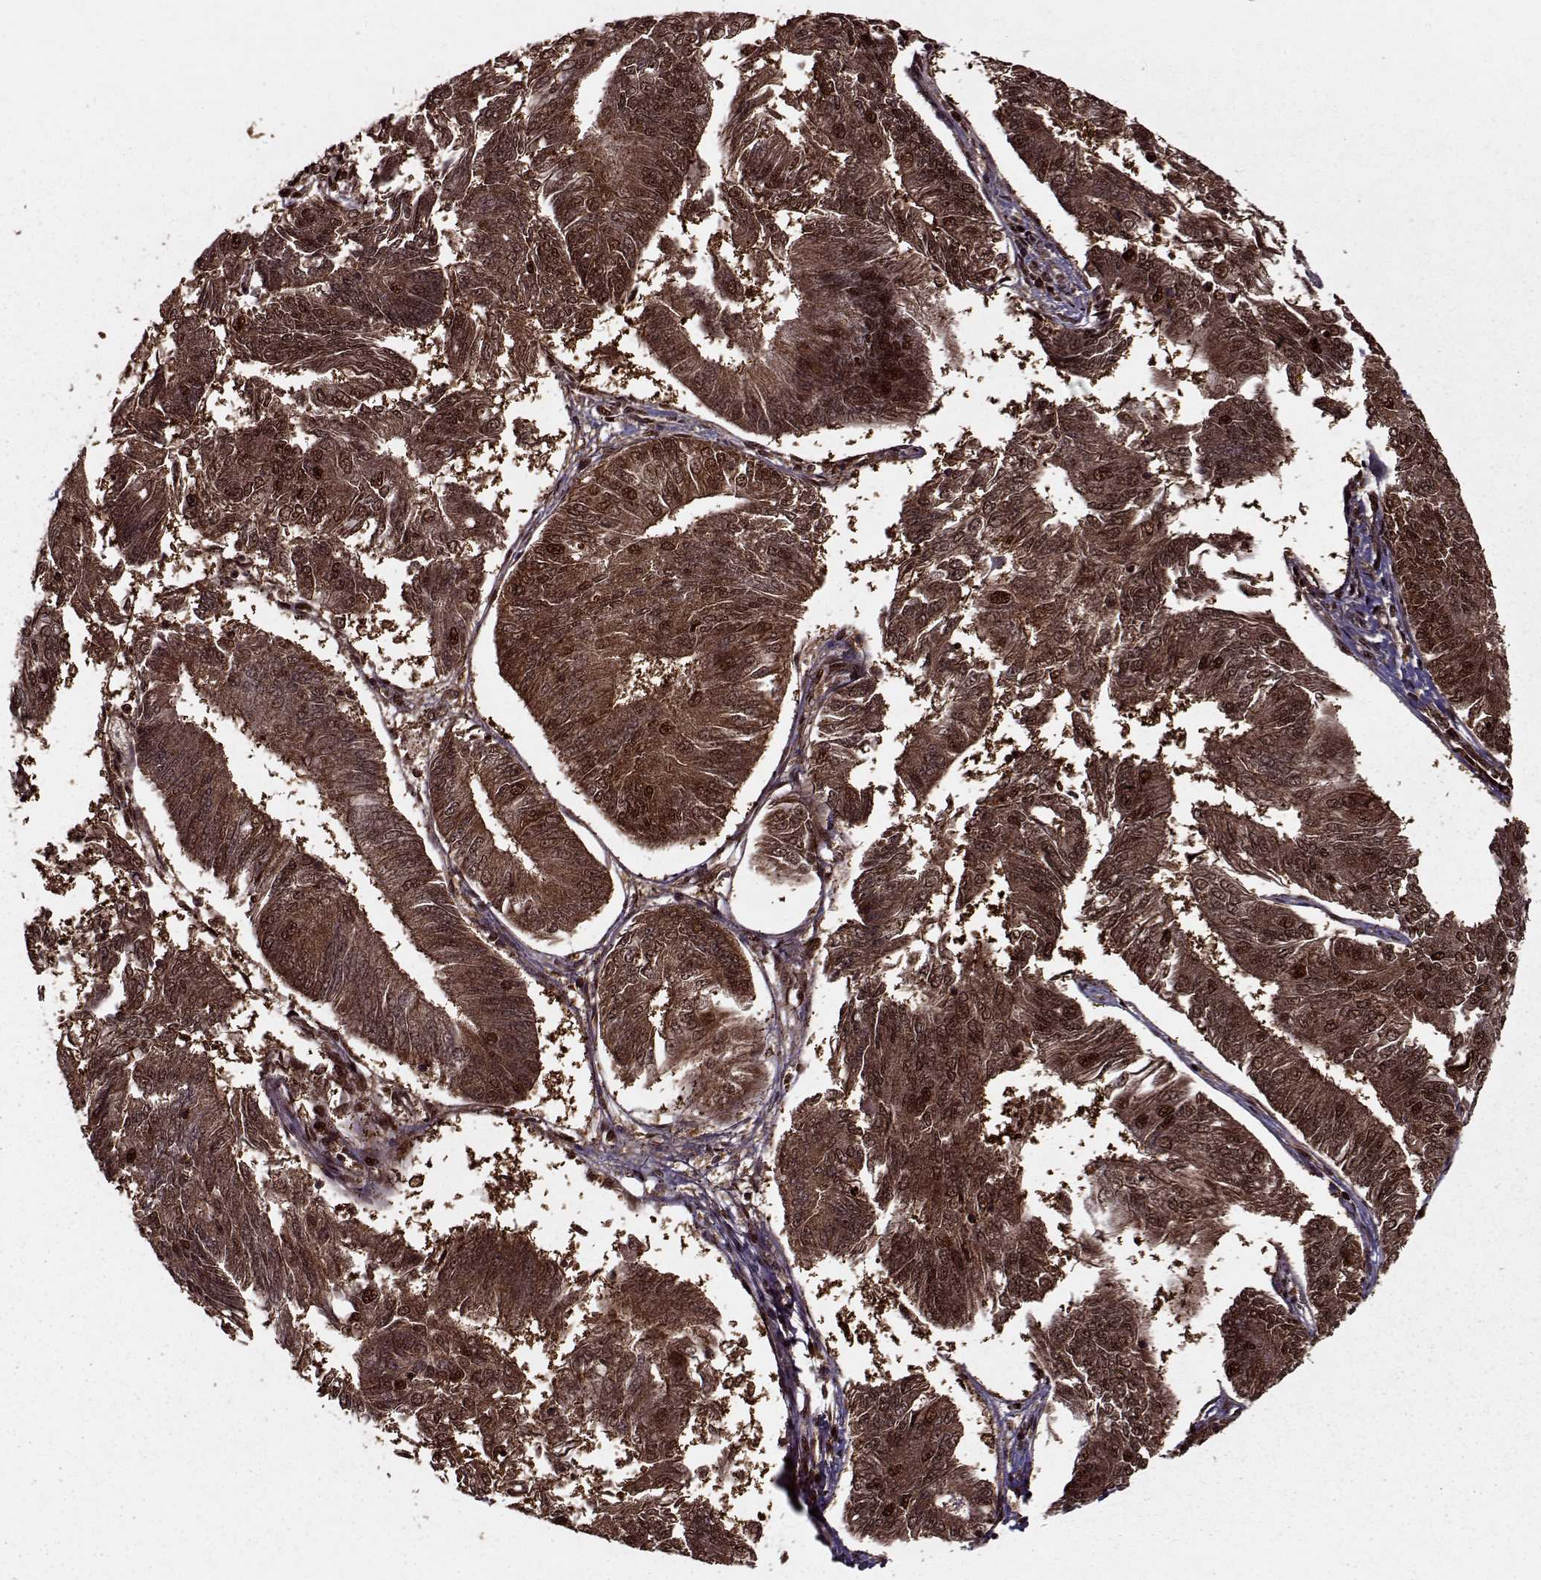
{"staining": {"intensity": "strong", "quantity": ">75%", "location": "cytoplasmic/membranous,nuclear"}, "tissue": "endometrial cancer", "cell_type": "Tumor cells", "image_type": "cancer", "snomed": [{"axis": "morphology", "description": "Adenocarcinoma, NOS"}, {"axis": "topography", "description": "Endometrium"}], "caption": "Approximately >75% of tumor cells in human endometrial cancer exhibit strong cytoplasmic/membranous and nuclear protein expression as visualized by brown immunohistochemical staining.", "gene": "PSMA7", "patient": {"sex": "female", "age": 58}}